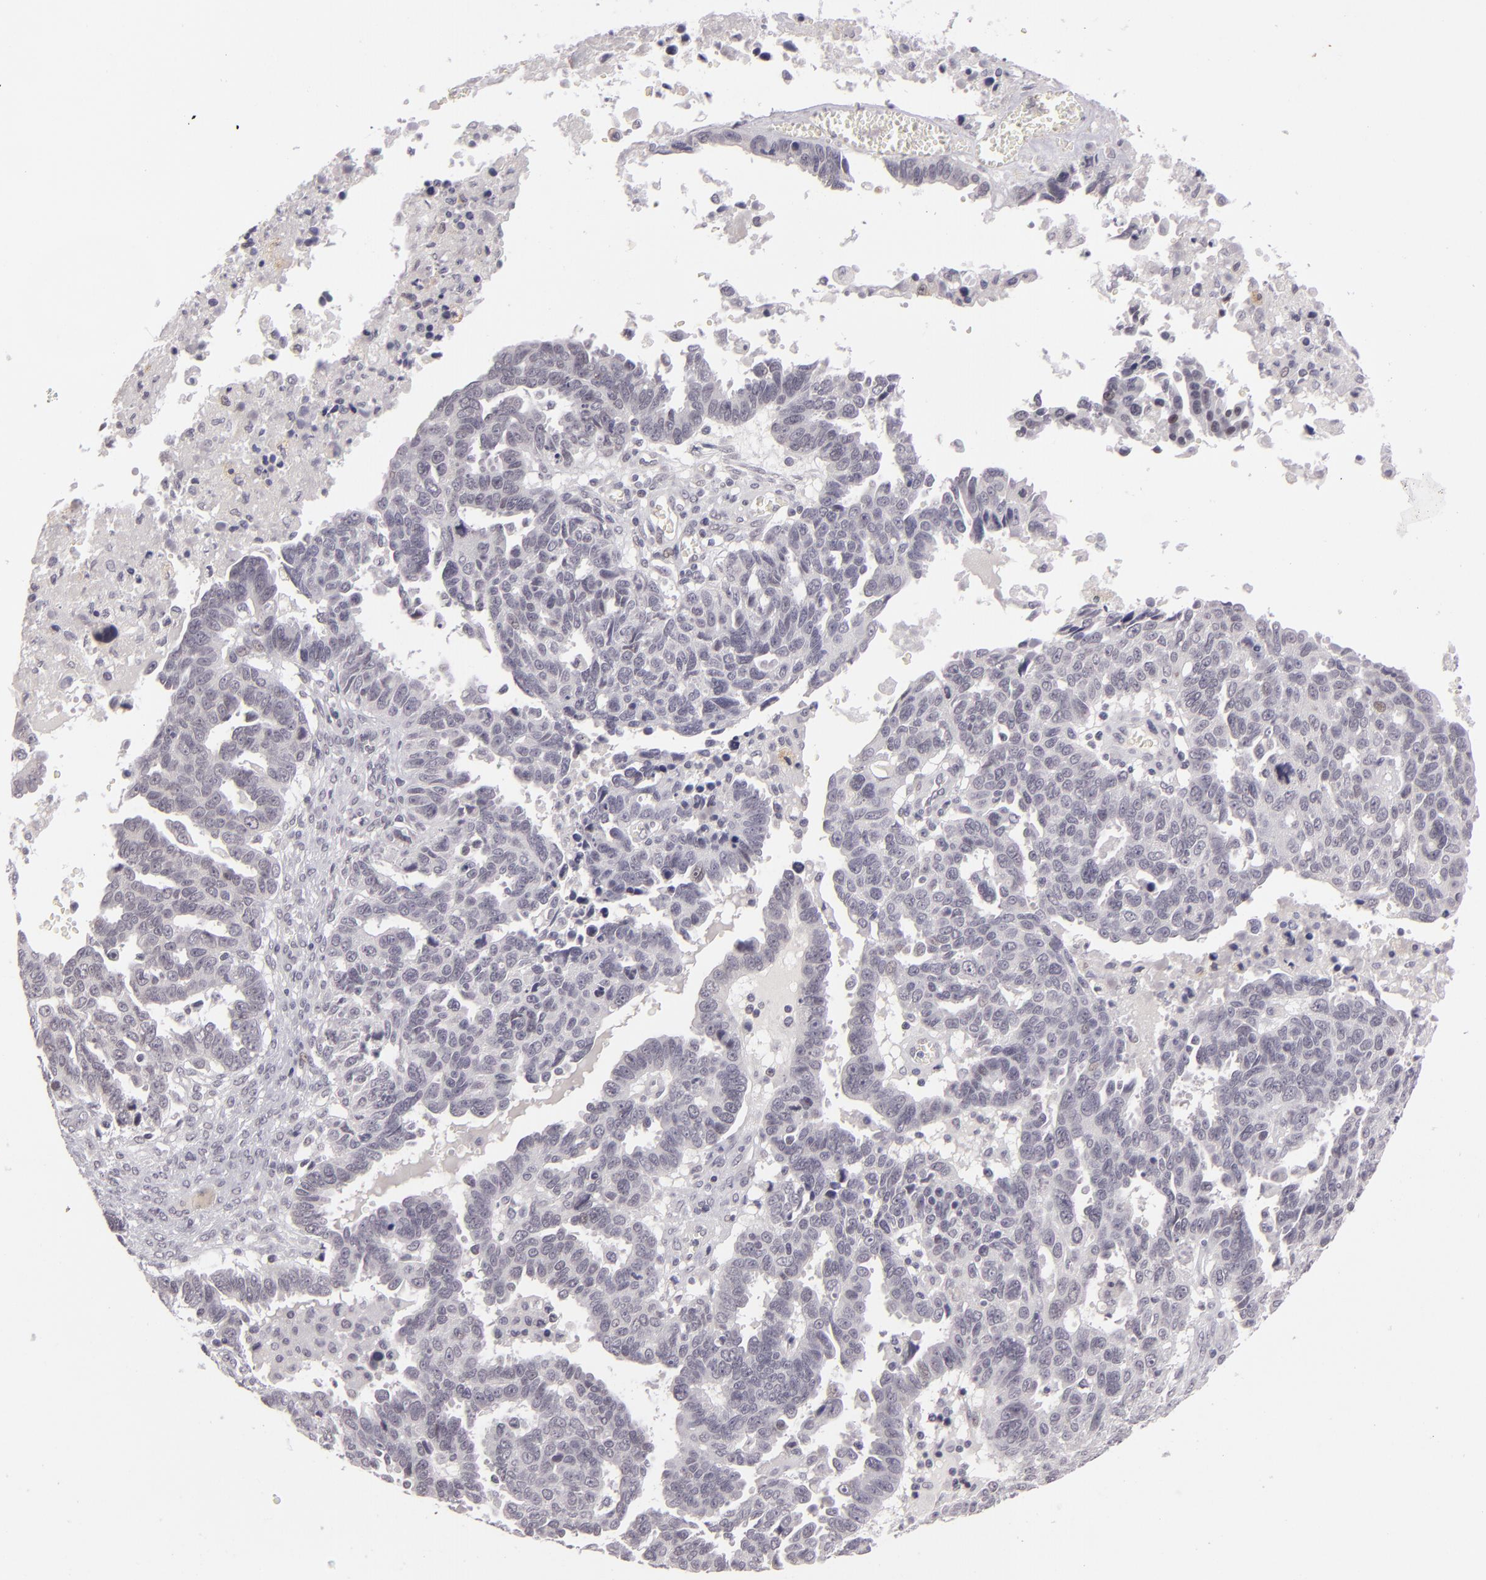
{"staining": {"intensity": "negative", "quantity": "none", "location": "none"}, "tissue": "ovarian cancer", "cell_type": "Tumor cells", "image_type": "cancer", "snomed": [{"axis": "morphology", "description": "Carcinoma, endometroid"}, {"axis": "morphology", "description": "Cystadenocarcinoma, serous, NOS"}, {"axis": "topography", "description": "Ovary"}], "caption": "Ovarian cancer (endometroid carcinoma) was stained to show a protein in brown. There is no significant expression in tumor cells.", "gene": "ZNF205", "patient": {"sex": "female", "age": 45}}